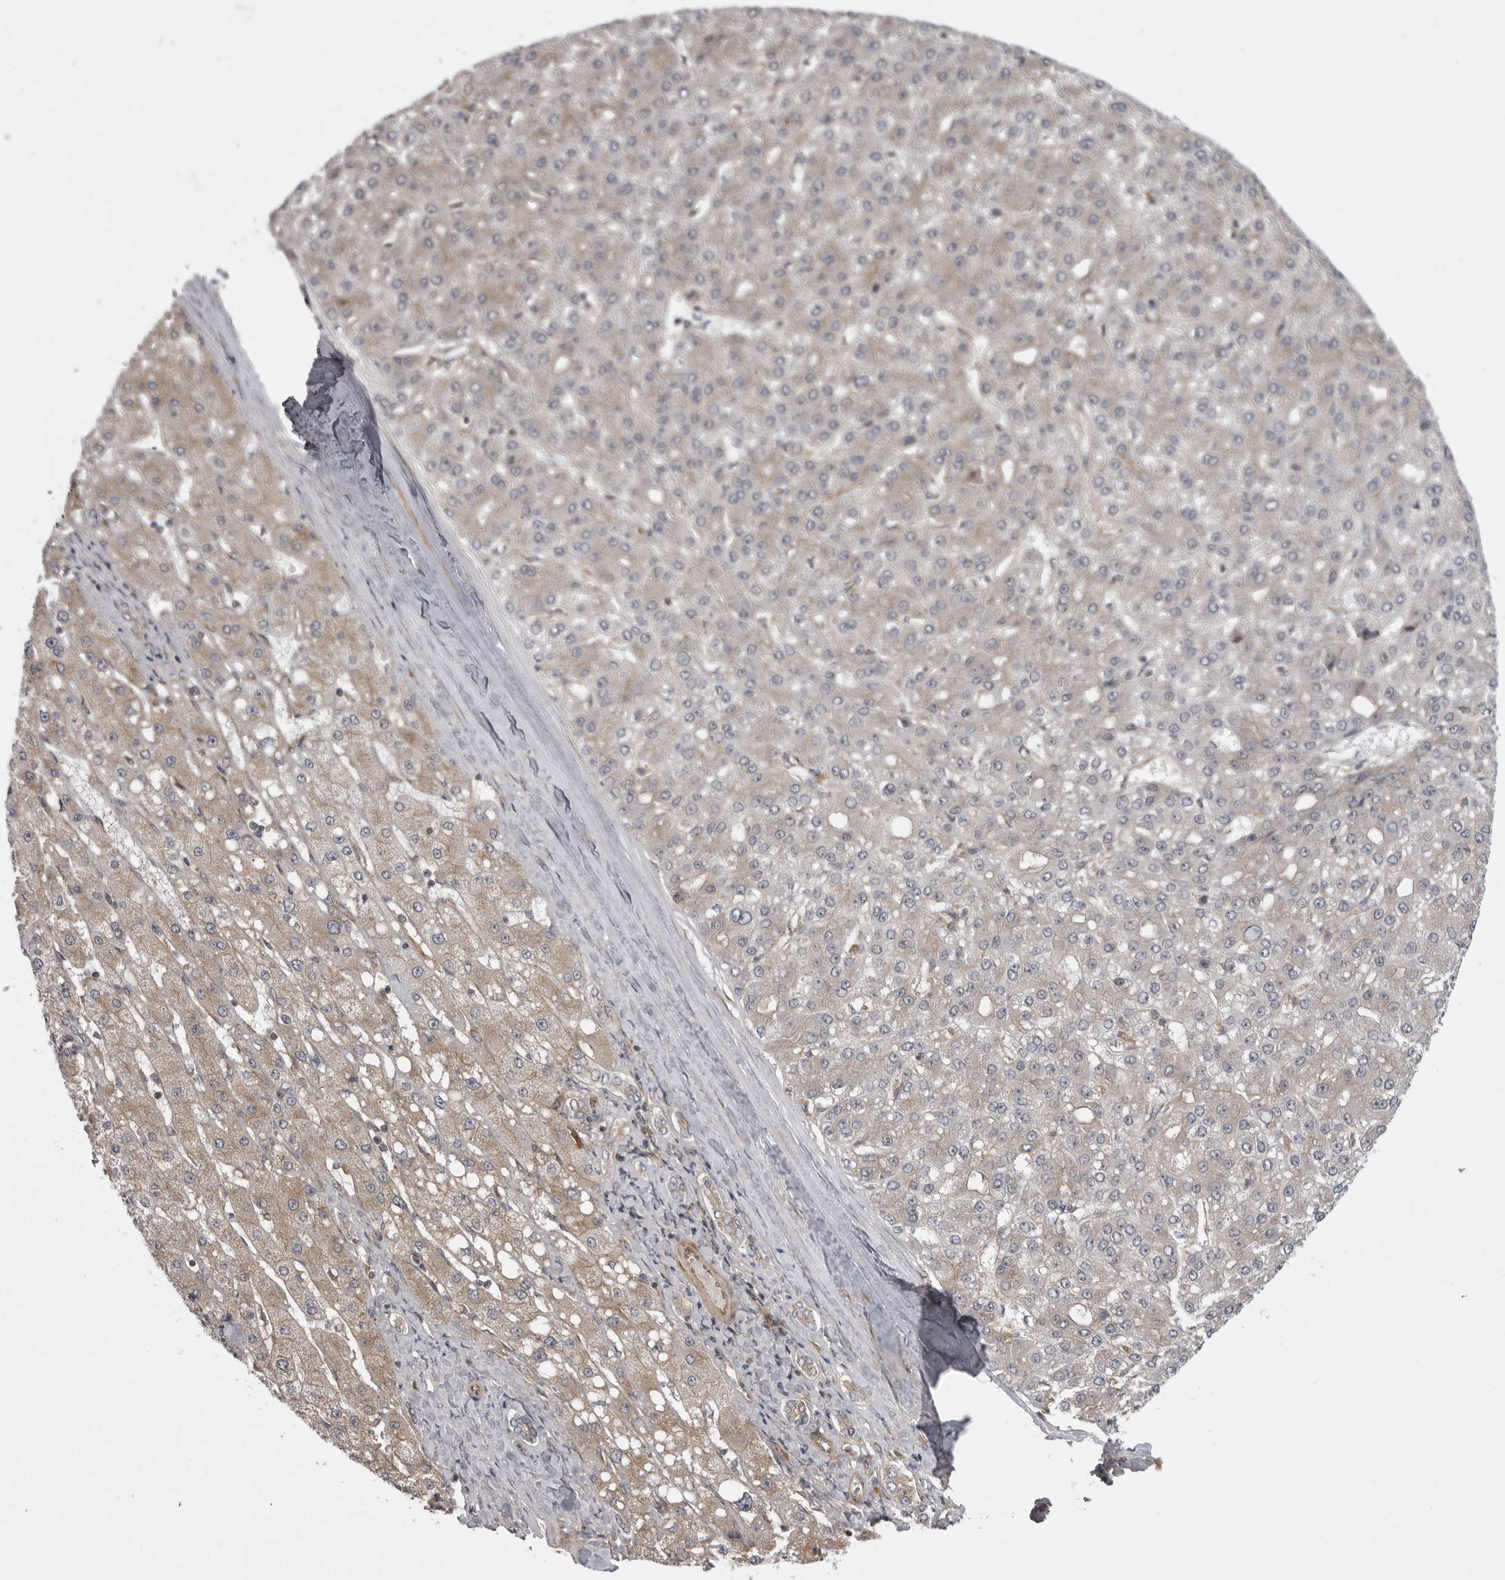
{"staining": {"intensity": "weak", "quantity": "25%-75%", "location": "cytoplasmic/membranous"}, "tissue": "liver cancer", "cell_type": "Tumor cells", "image_type": "cancer", "snomed": [{"axis": "morphology", "description": "Carcinoma, Hepatocellular, NOS"}, {"axis": "topography", "description": "Liver"}], "caption": "Protein staining by immunohistochemistry (IHC) reveals weak cytoplasmic/membranous positivity in approximately 25%-75% of tumor cells in hepatocellular carcinoma (liver).", "gene": "LRRC45", "patient": {"sex": "male", "age": 67}}